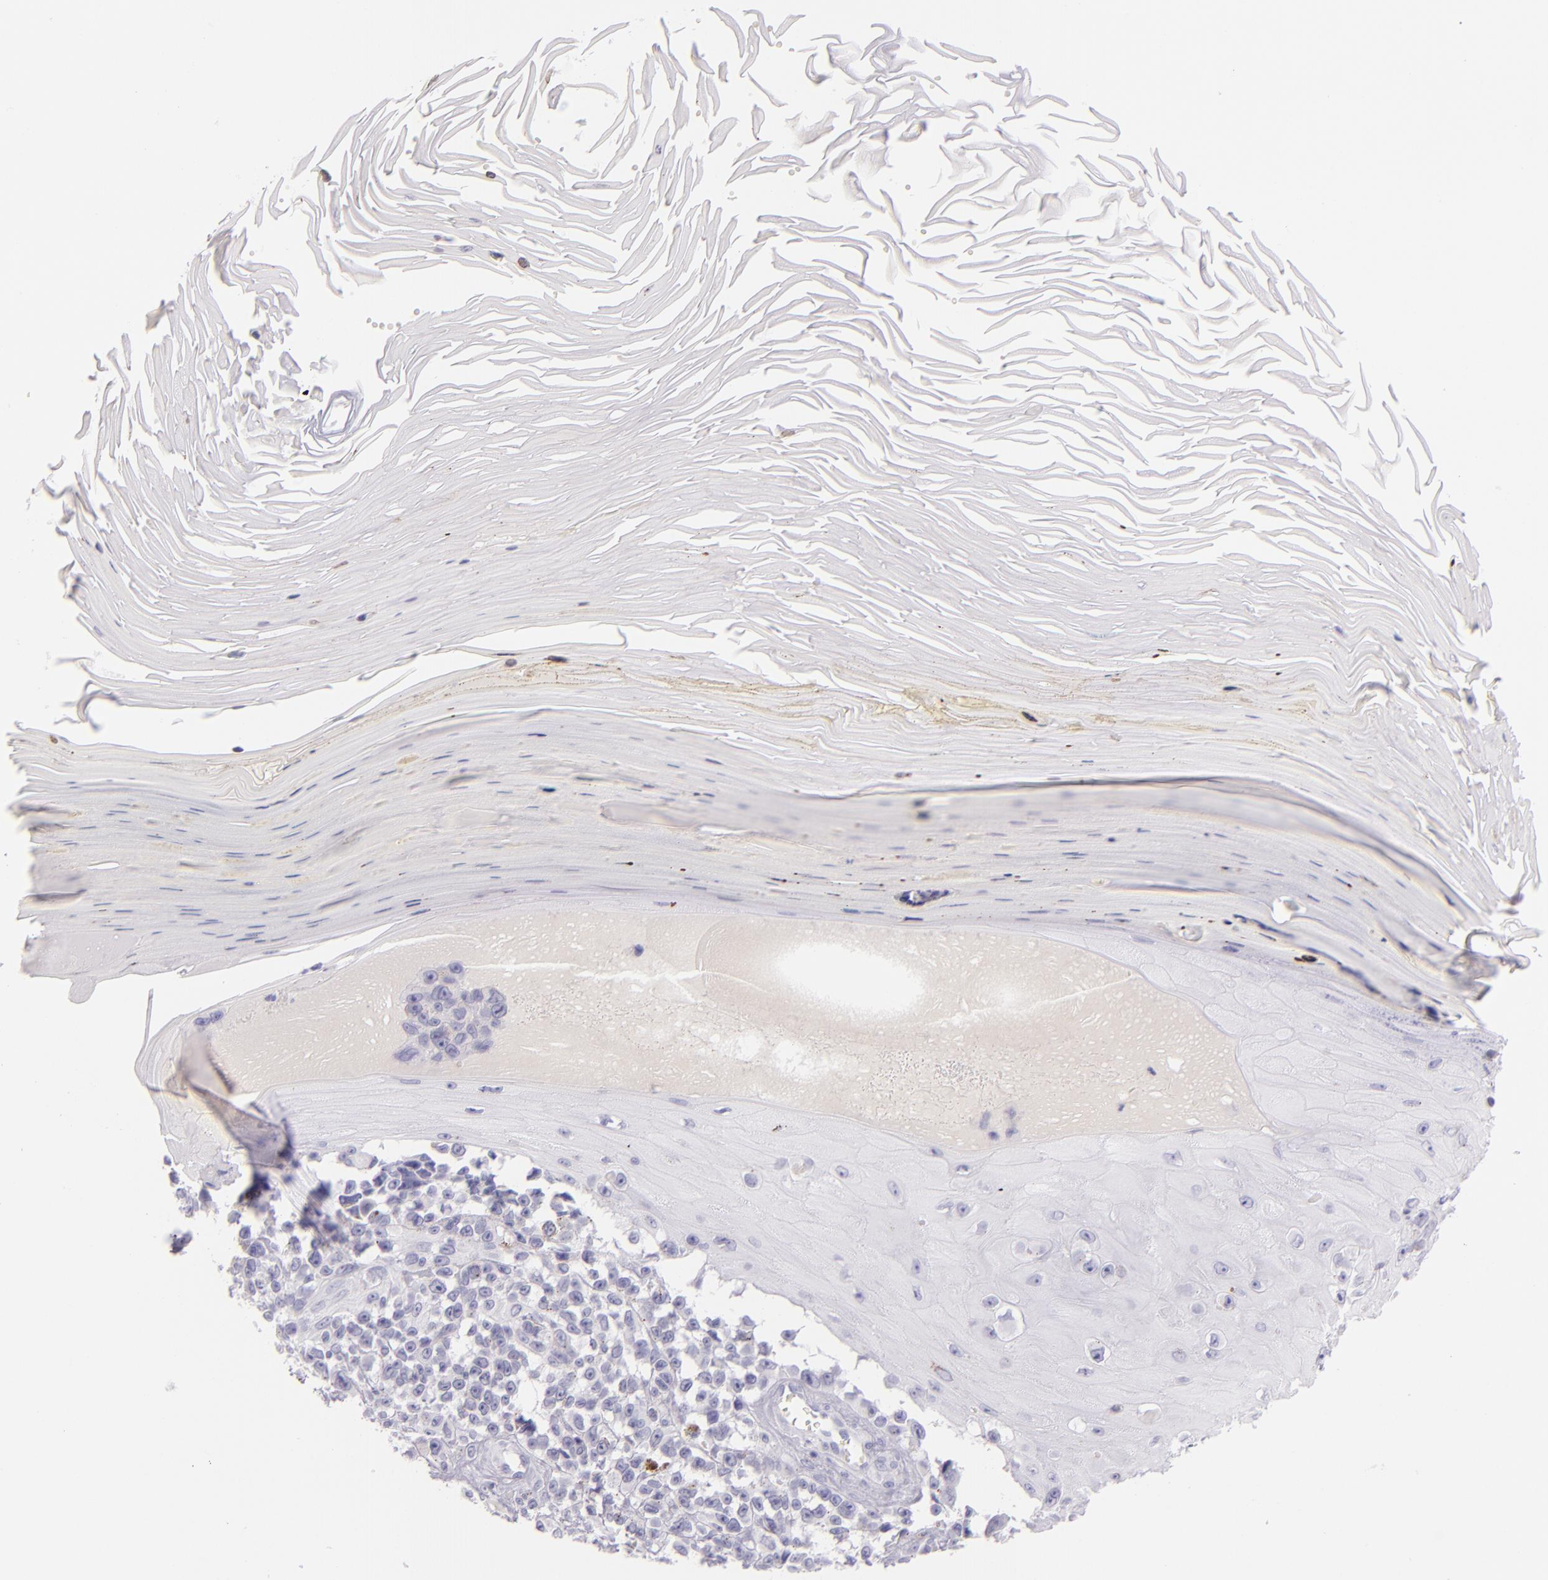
{"staining": {"intensity": "negative", "quantity": "none", "location": "none"}, "tissue": "melanoma", "cell_type": "Tumor cells", "image_type": "cancer", "snomed": [{"axis": "morphology", "description": "Malignant melanoma, NOS"}, {"axis": "topography", "description": "Skin"}], "caption": "IHC micrograph of neoplastic tissue: human malignant melanoma stained with DAB (3,3'-diaminobenzidine) displays no significant protein staining in tumor cells. (DAB (3,3'-diaminobenzidine) immunohistochemistry with hematoxylin counter stain).", "gene": "SELP", "patient": {"sex": "female", "age": 82}}